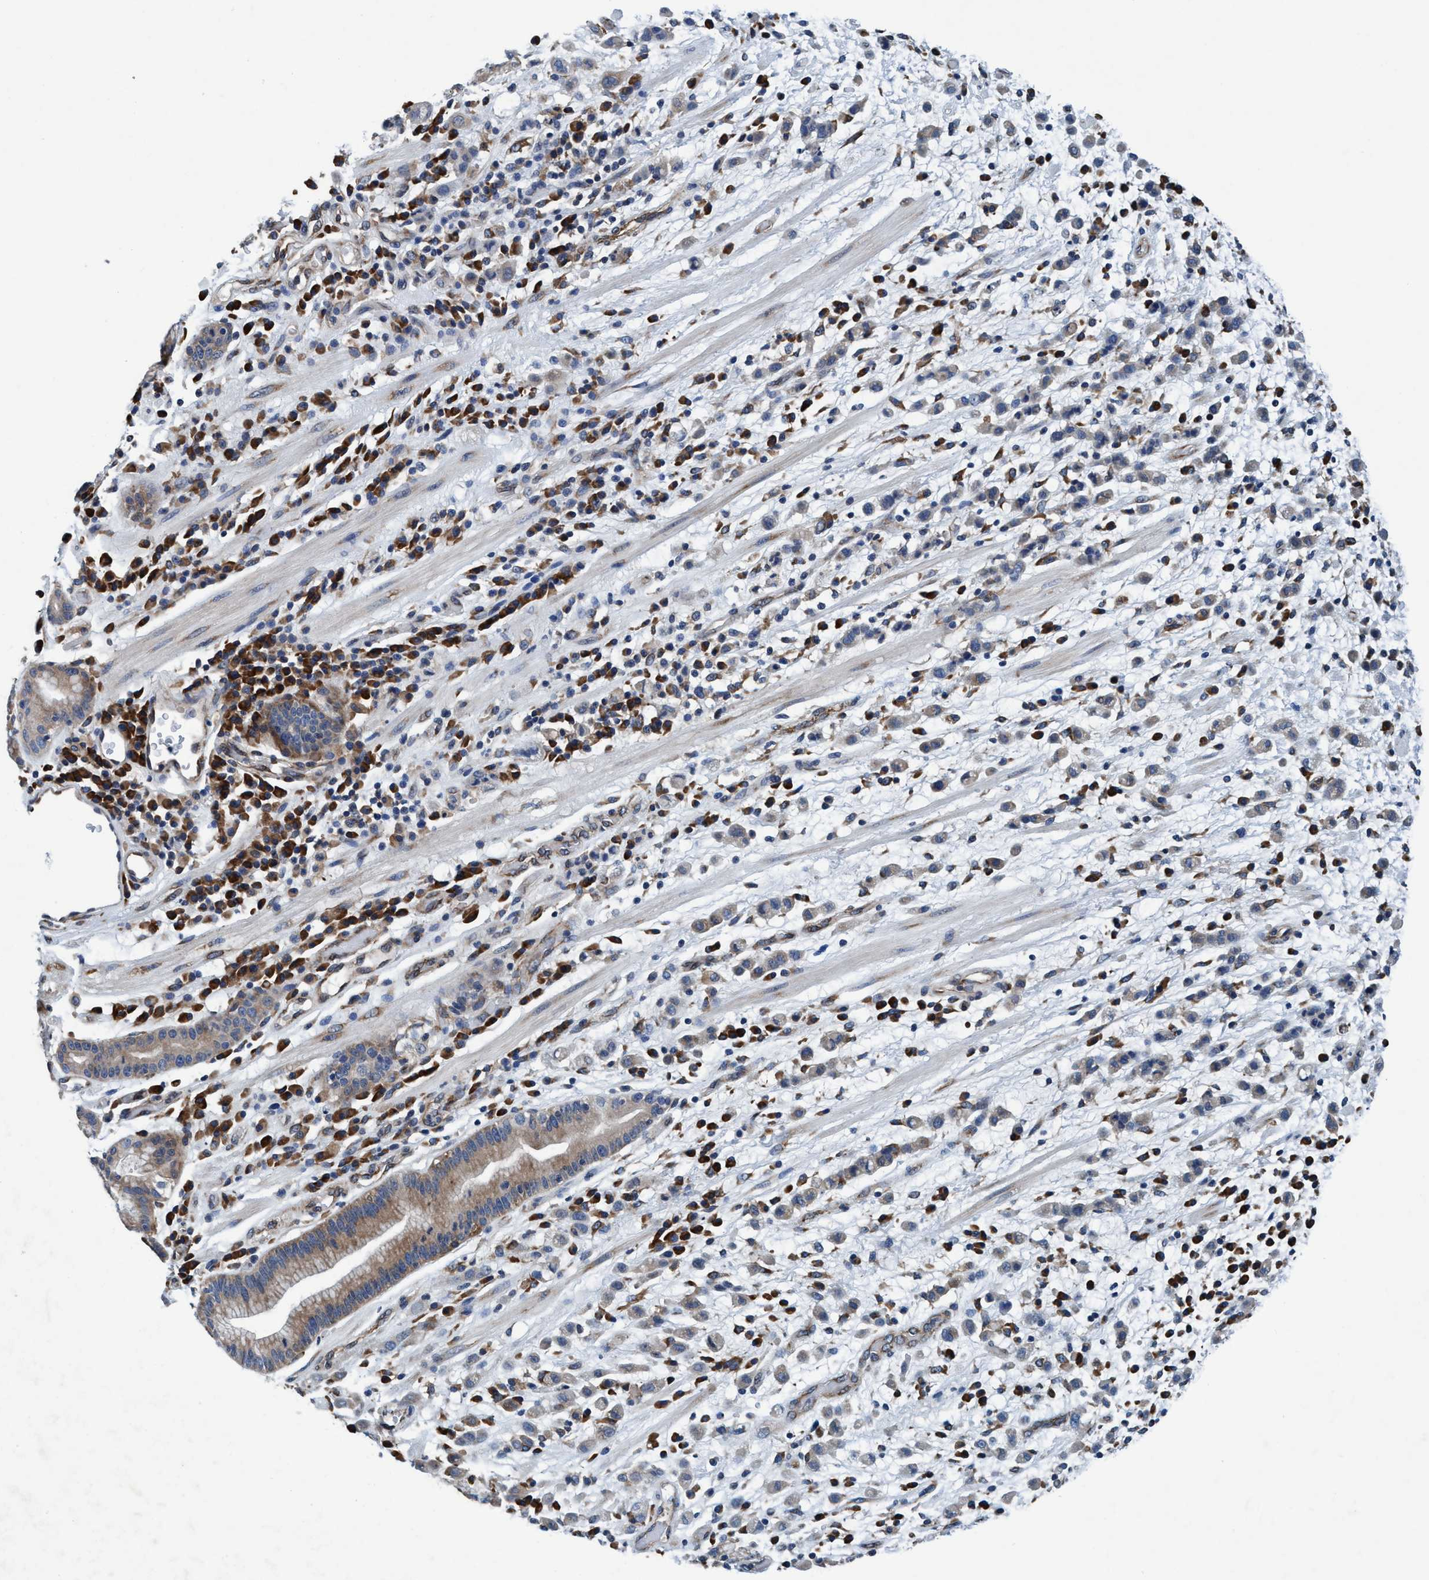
{"staining": {"intensity": "negative", "quantity": "none", "location": "none"}, "tissue": "stomach cancer", "cell_type": "Tumor cells", "image_type": "cancer", "snomed": [{"axis": "morphology", "description": "Adenocarcinoma, NOS"}, {"axis": "topography", "description": "Stomach, lower"}], "caption": "Tumor cells show no significant positivity in stomach cancer.", "gene": "ENDOG", "patient": {"sex": "male", "age": 88}}